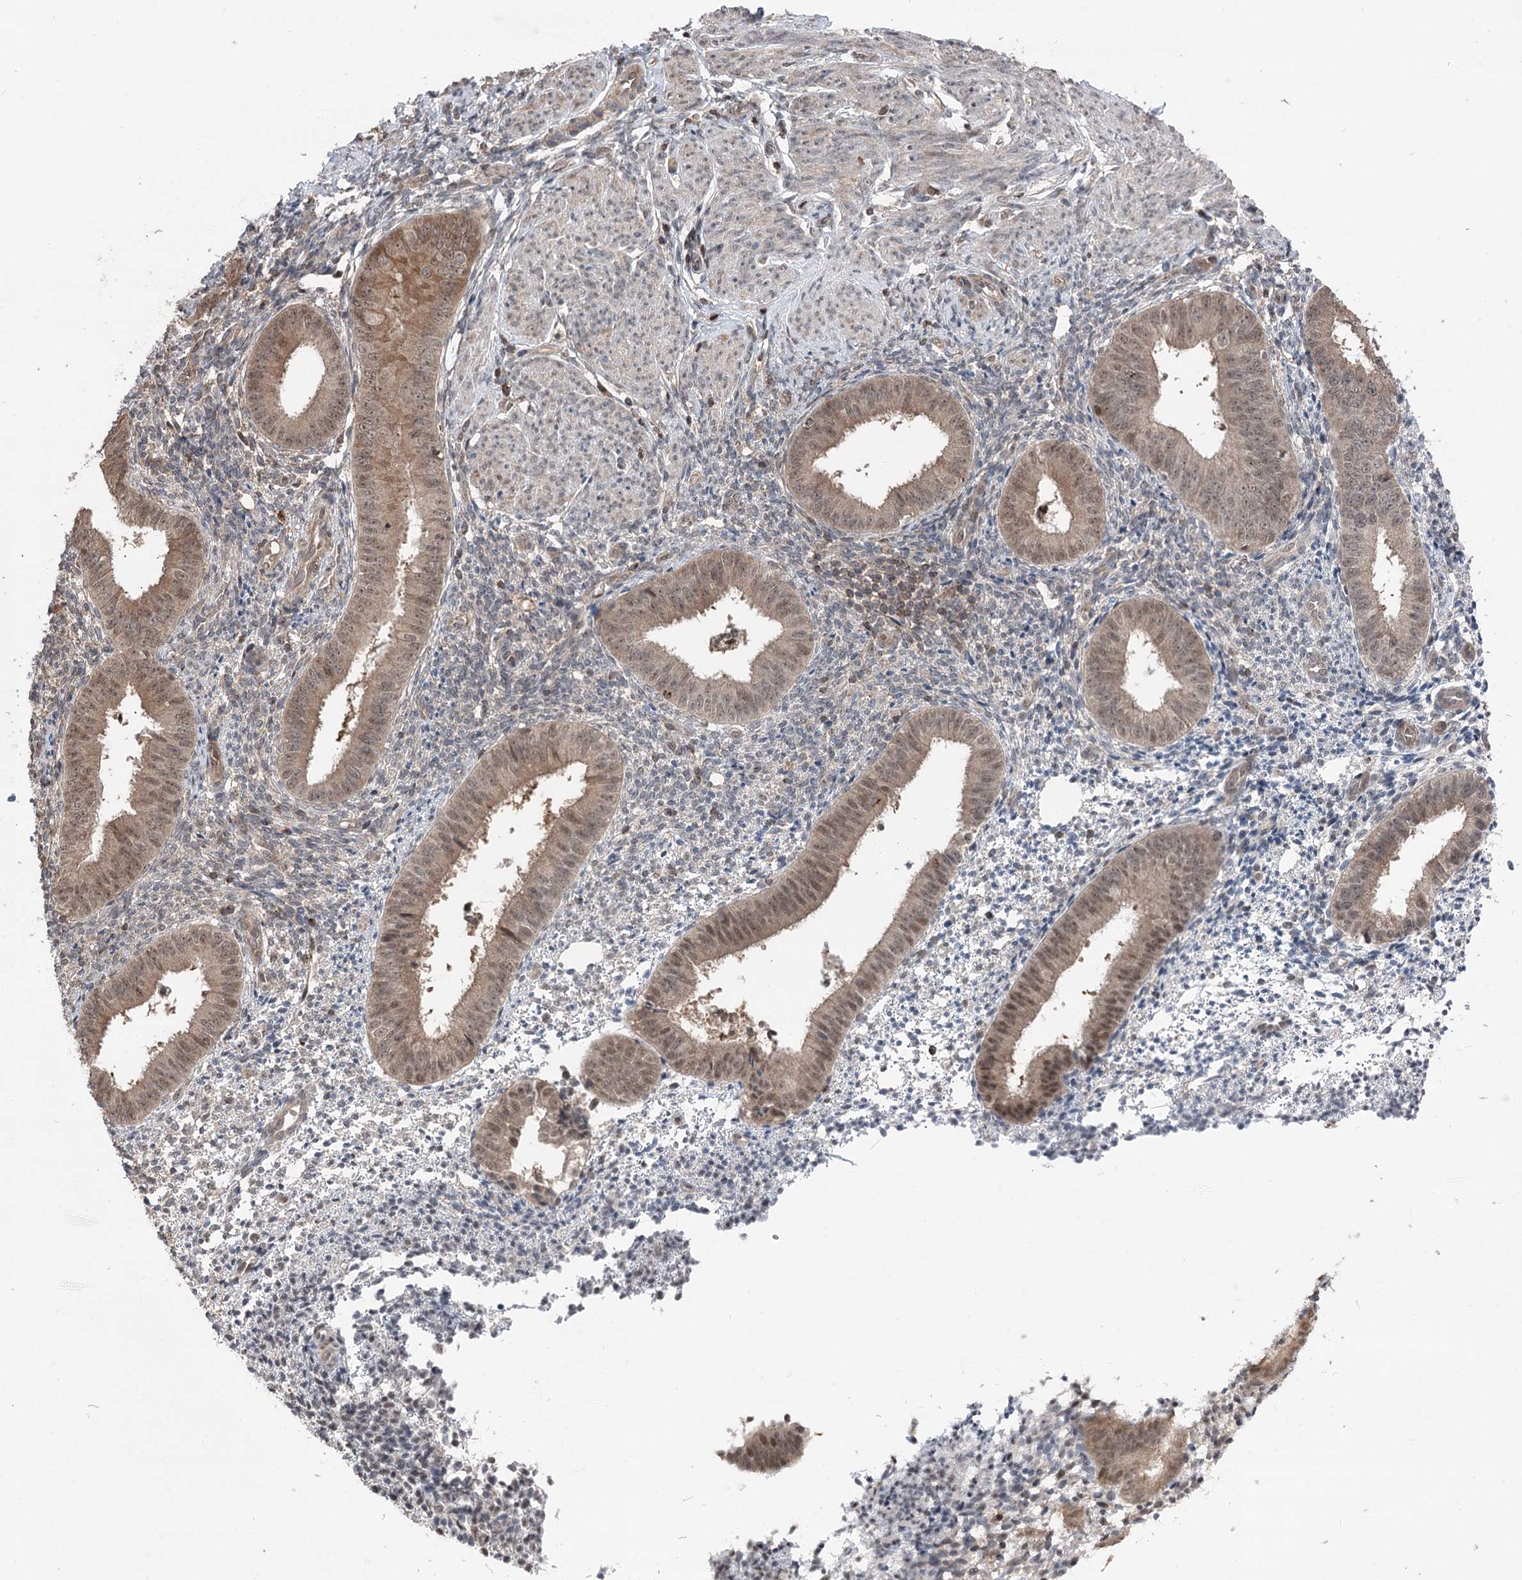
{"staining": {"intensity": "moderate", "quantity": "25%-75%", "location": "nuclear"}, "tissue": "endometrium", "cell_type": "Cells in endometrial stroma", "image_type": "normal", "snomed": [{"axis": "morphology", "description": "Normal tissue, NOS"}, {"axis": "topography", "description": "Uterus"}, {"axis": "topography", "description": "Endometrium"}], "caption": "Immunohistochemical staining of normal endometrium exhibits medium levels of moderate nuclear positivity in about 25%-75% of cells in endometrial stroma.", "gene": "CCSER2", "patient": {"sex": "female", "age": 48}}